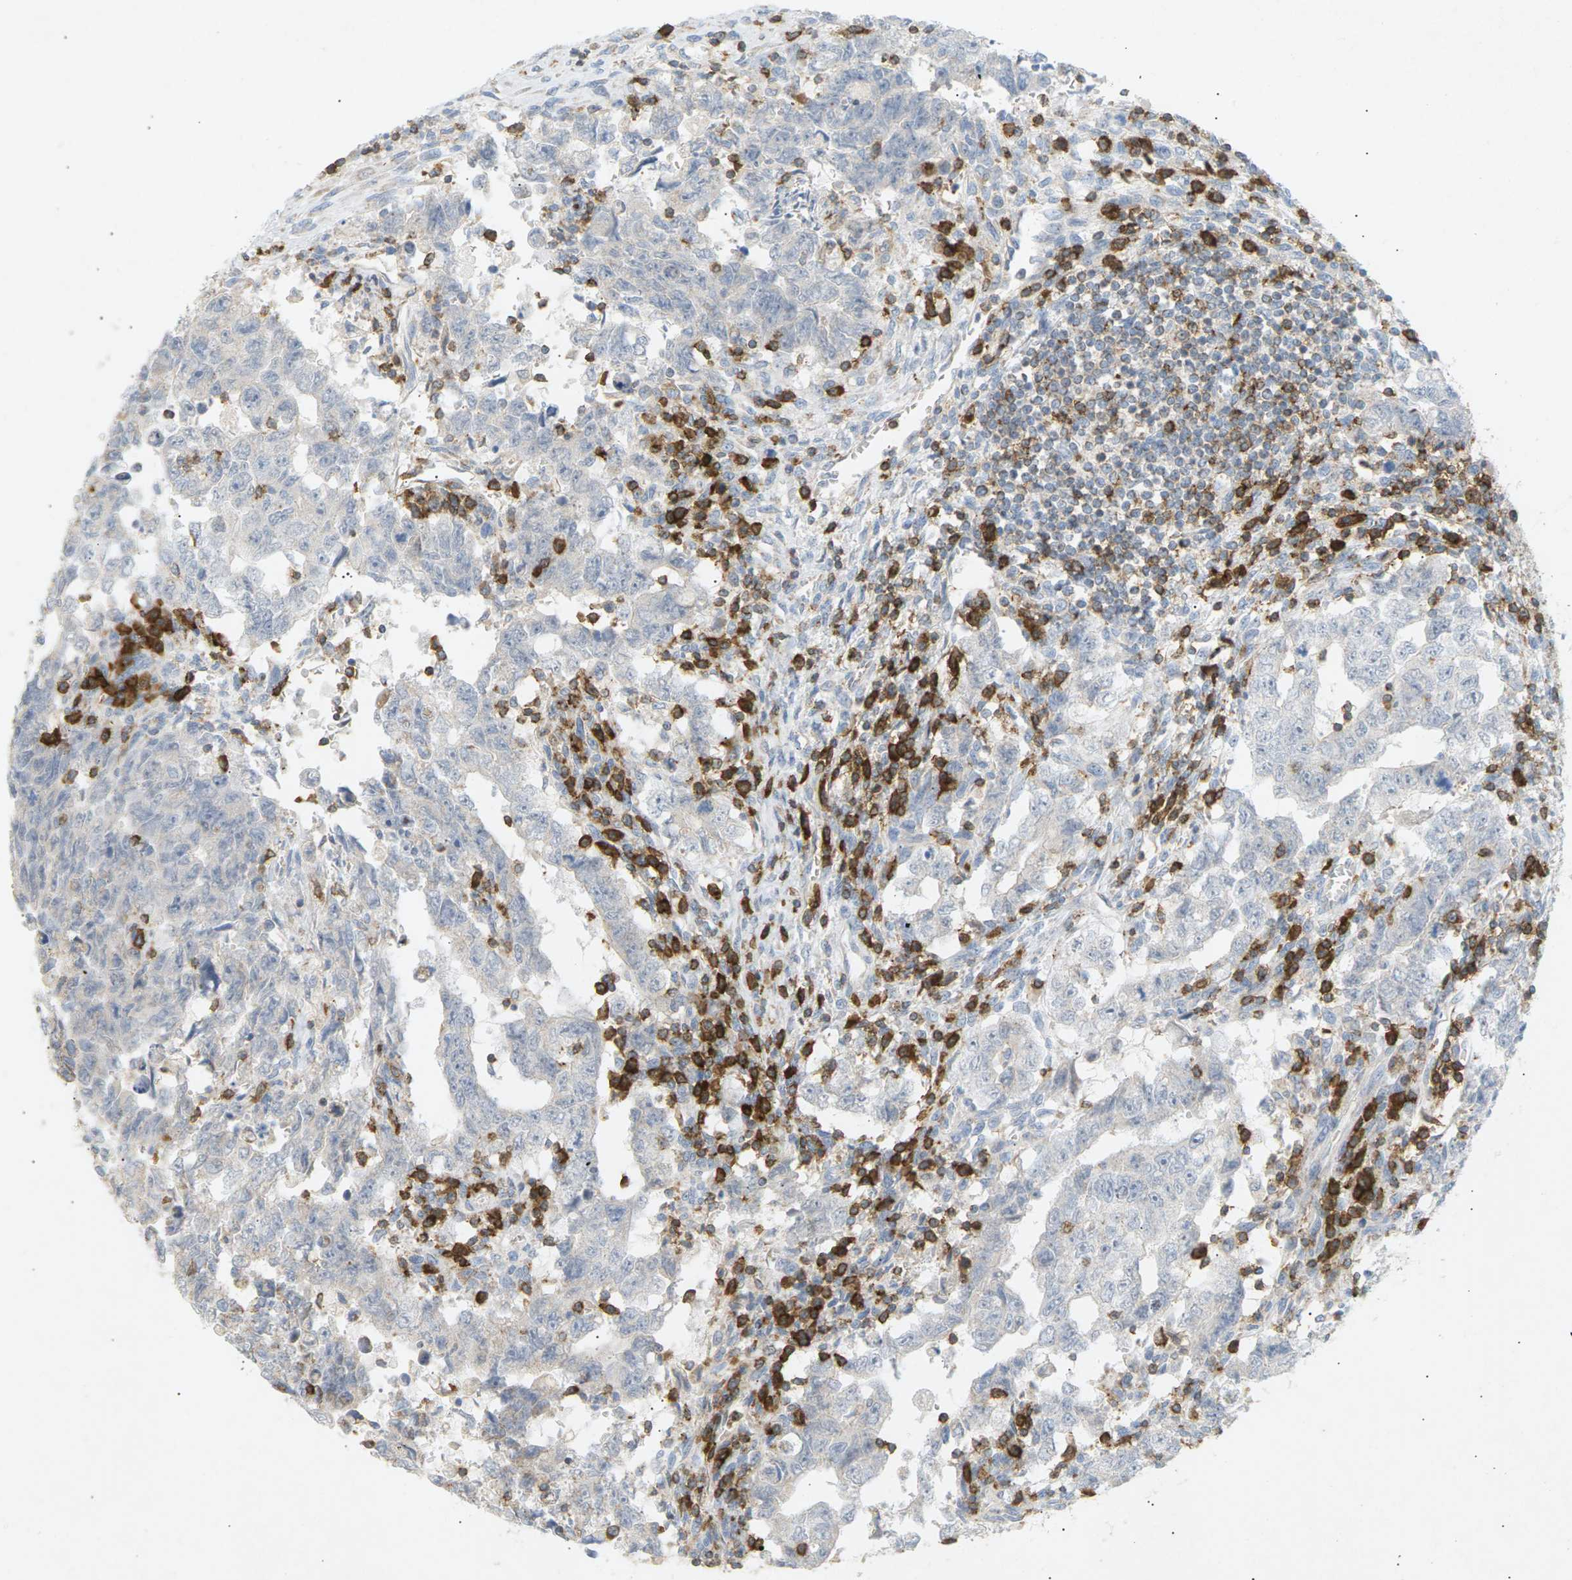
{"staining": {"intensity": "negative", "quantity": "none", "location": "none"}, "tissue": "testis cancer", "cell_type": "Tumor cells", "image_type": "cancer", "snomed": [{"axis": "morphology", "description": "Carcinoma, Embryonal, NOS"}, {"axis": "topography", "description": "Testis"}], "caption": "Immunohistochemistry micrograph of human embryonal carcinoma (testis) stained for a protein (brown), which reveals no expression in tumor cells. (Brightfield microscopy of DAB immunohistochemistry (IHC) at high magnification).", "gene": "LIME1", "patient": {"sex": "male", "age": 28}}